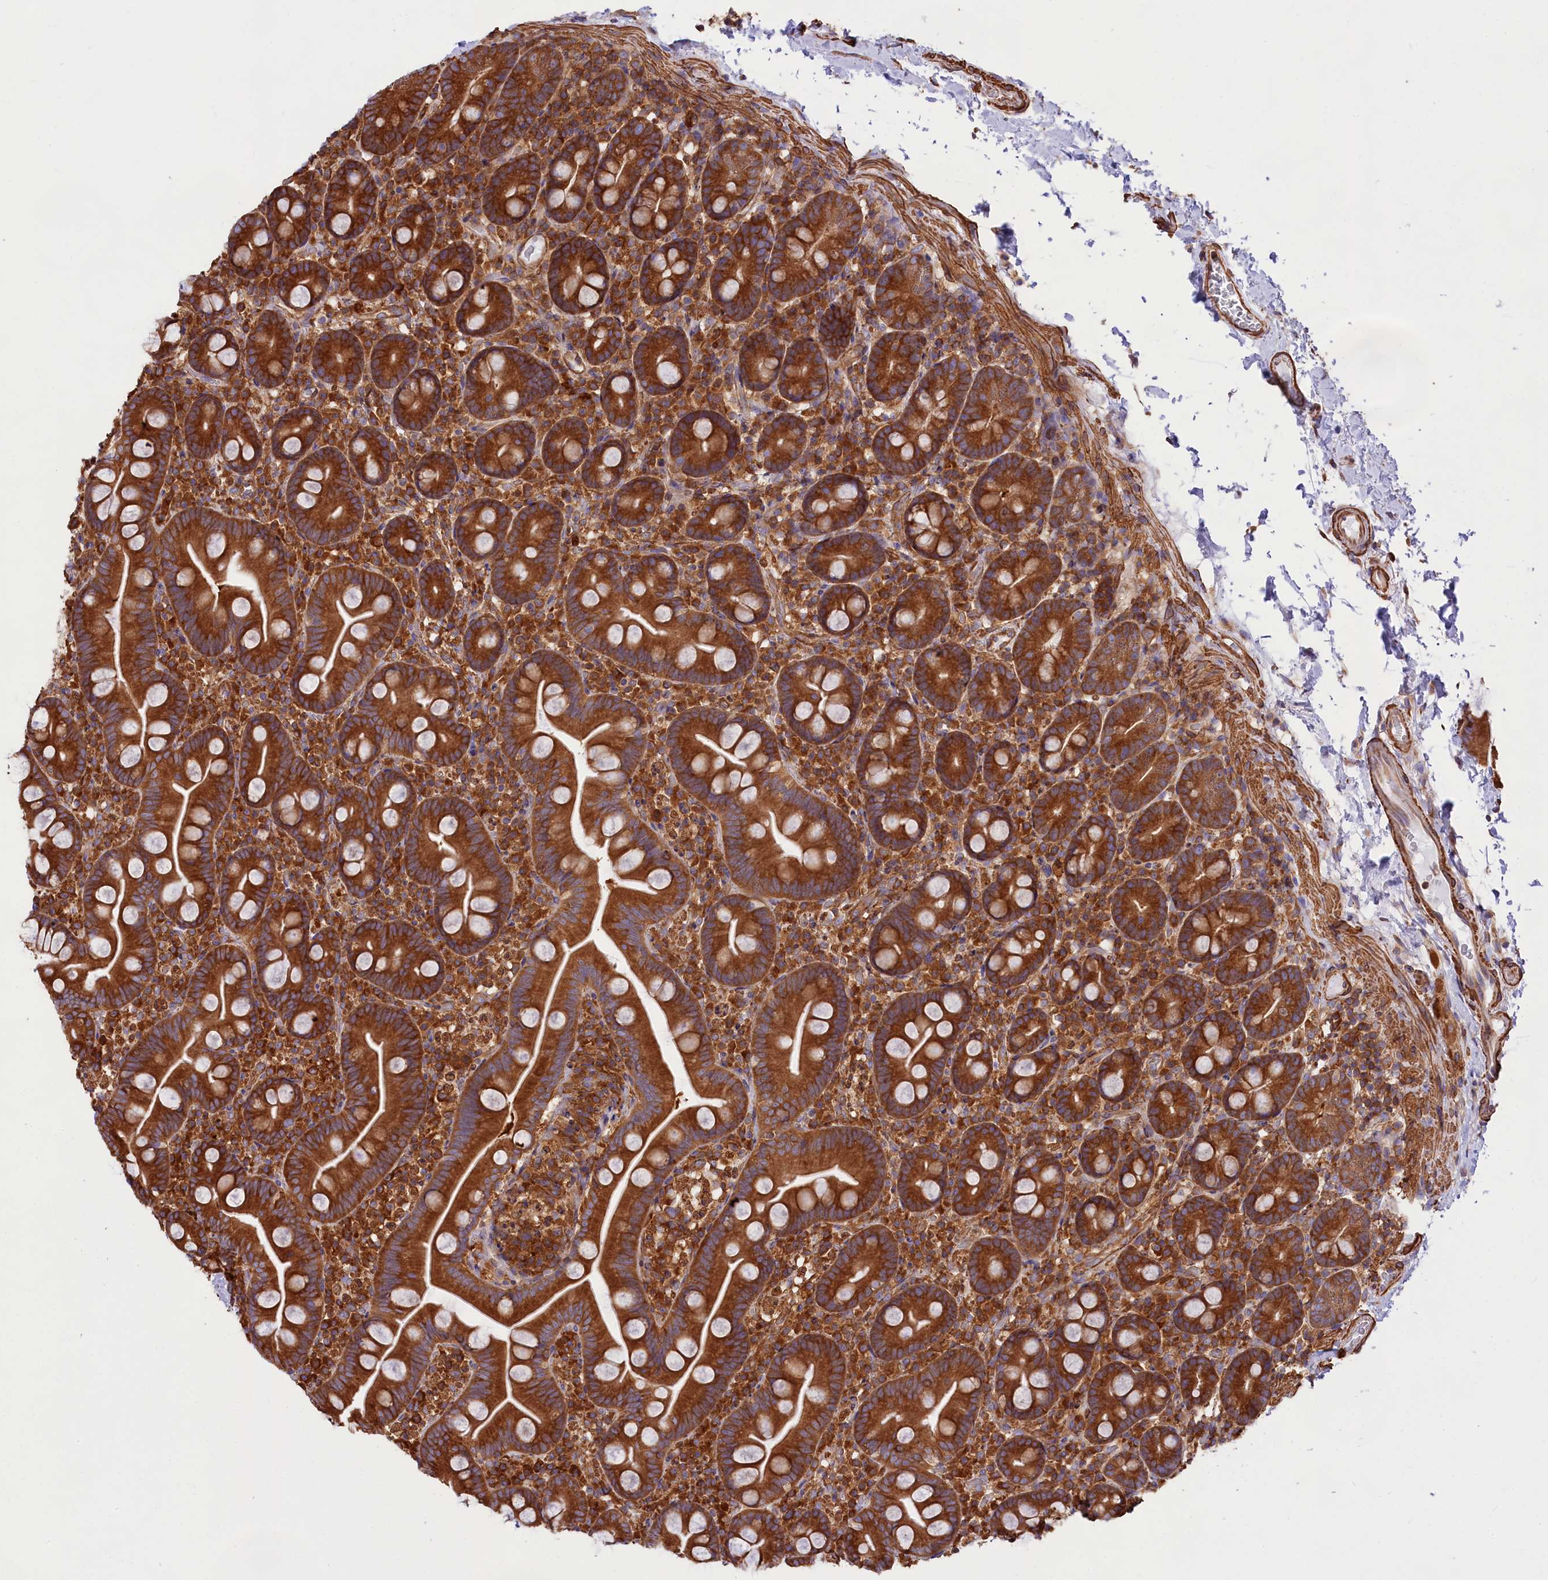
{"staining": {"intensity": "strong", "quantity": ">75%", "location": "cytoplasmic/membranous"}, "tissue": "small intestine", "cell_type": "Glandular cells", "image_type": "normal", "snomed": [{"axis": "morphology", "description": "Normal tissue, NOS"}, {"axis": "topography", "description": "Small intestine"}], "caption": "DAB (3,3'-diaminobenzidine) immunohistochemical staining of benign small intestine displays strong cytoplasmic/membranous protein expression in approximately >75% of glandular cells.", "gene": "GYS1", "patient": {"sex": "female", "age": 68}}